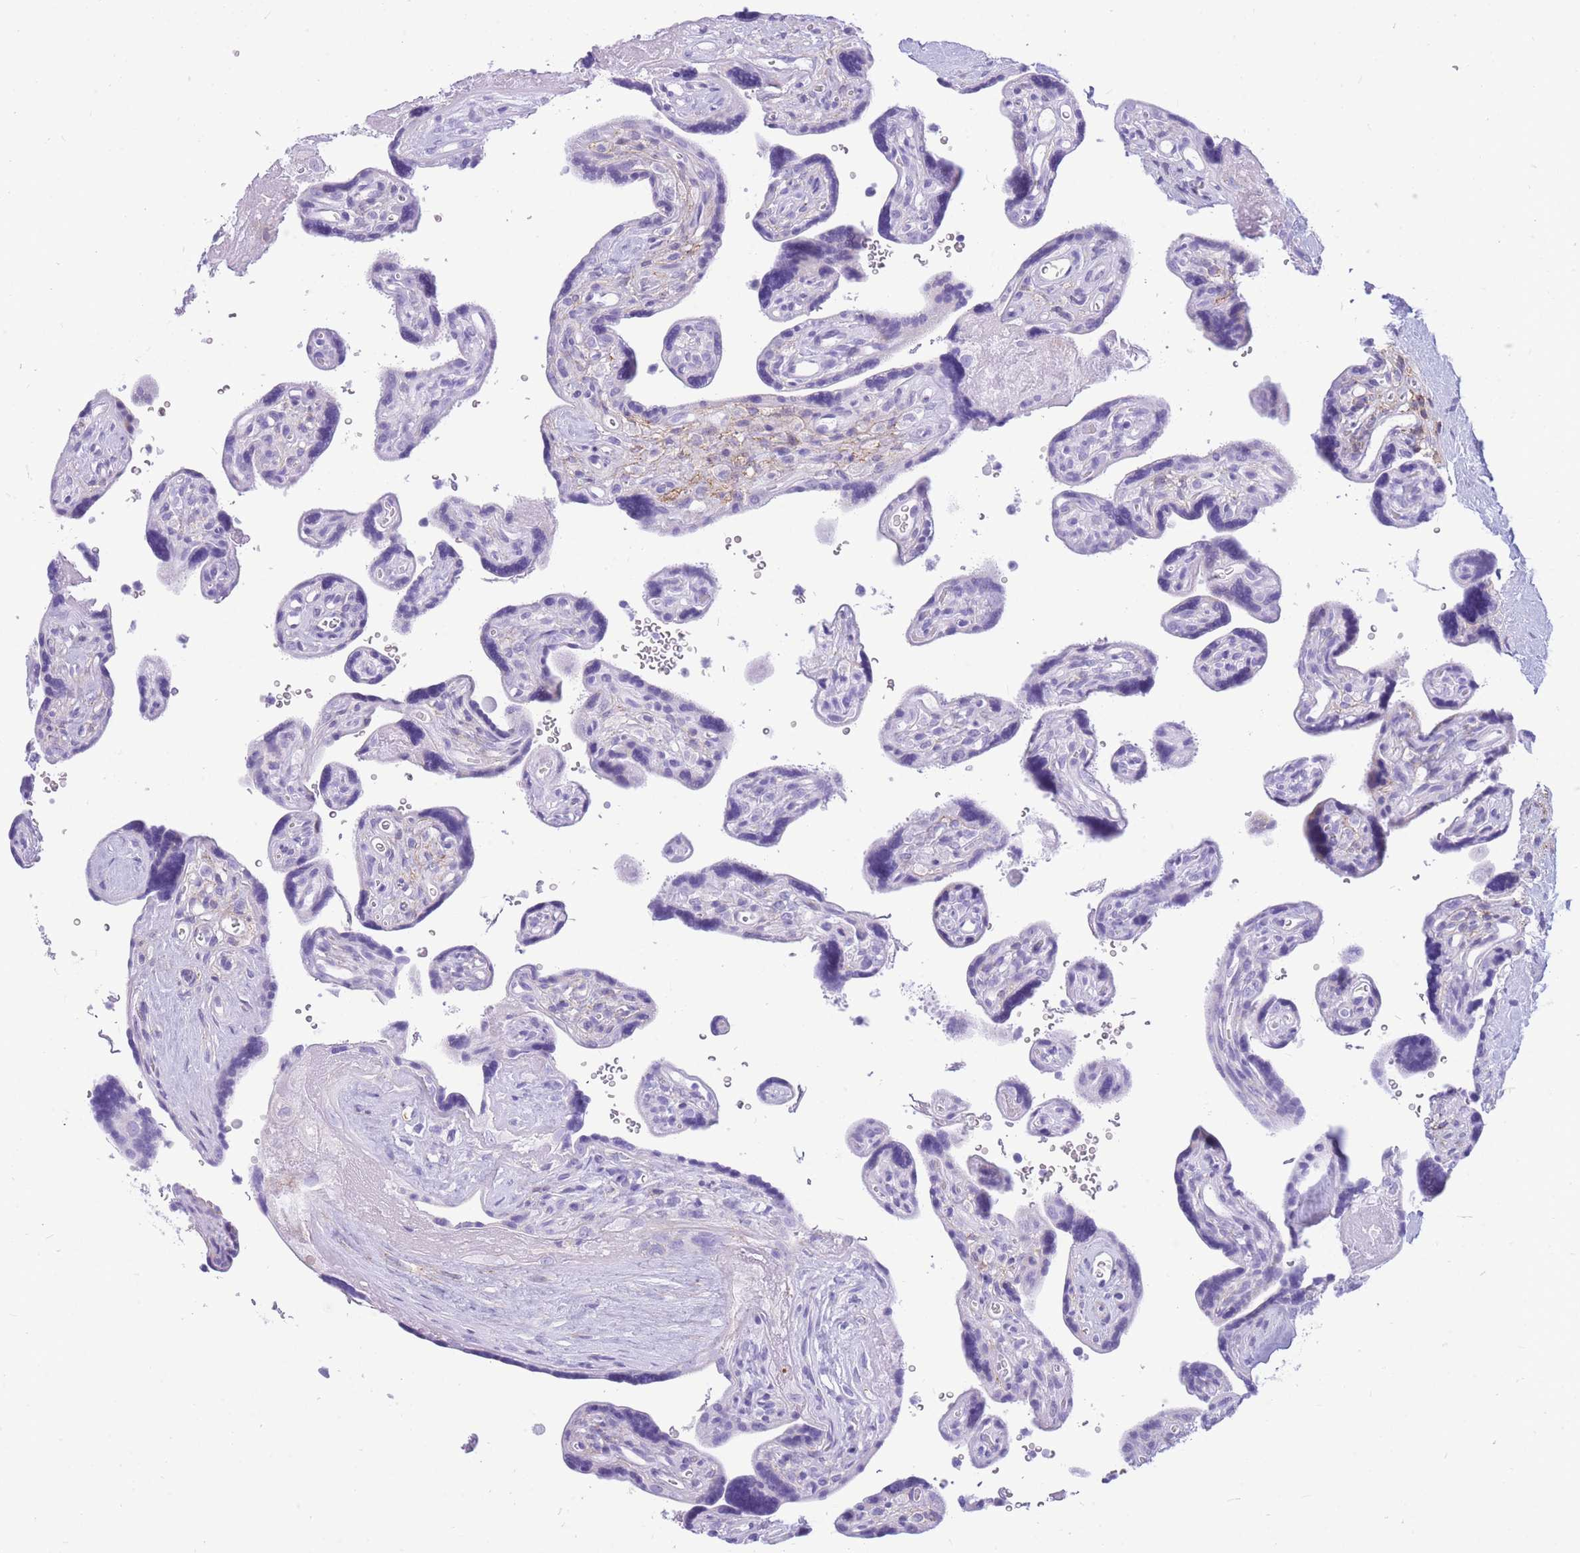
{"staining": {"intensity": "negative", "quantity": "none", "location": "none"}, "tissue": "placenta", "cell_type": "Decidual cells", "image_type": "normal", "snomed": [{"axis": "morphology", "description": "Normal tissue, NOS"}, {"axis": "topography", "description": "Placenta"}], "caption": "Immunohistochemical staining of benign placenta shows no significant staining in decidual cells.", "gene": "ZFP62", "patient": {"sex": "female", "age": 39}}